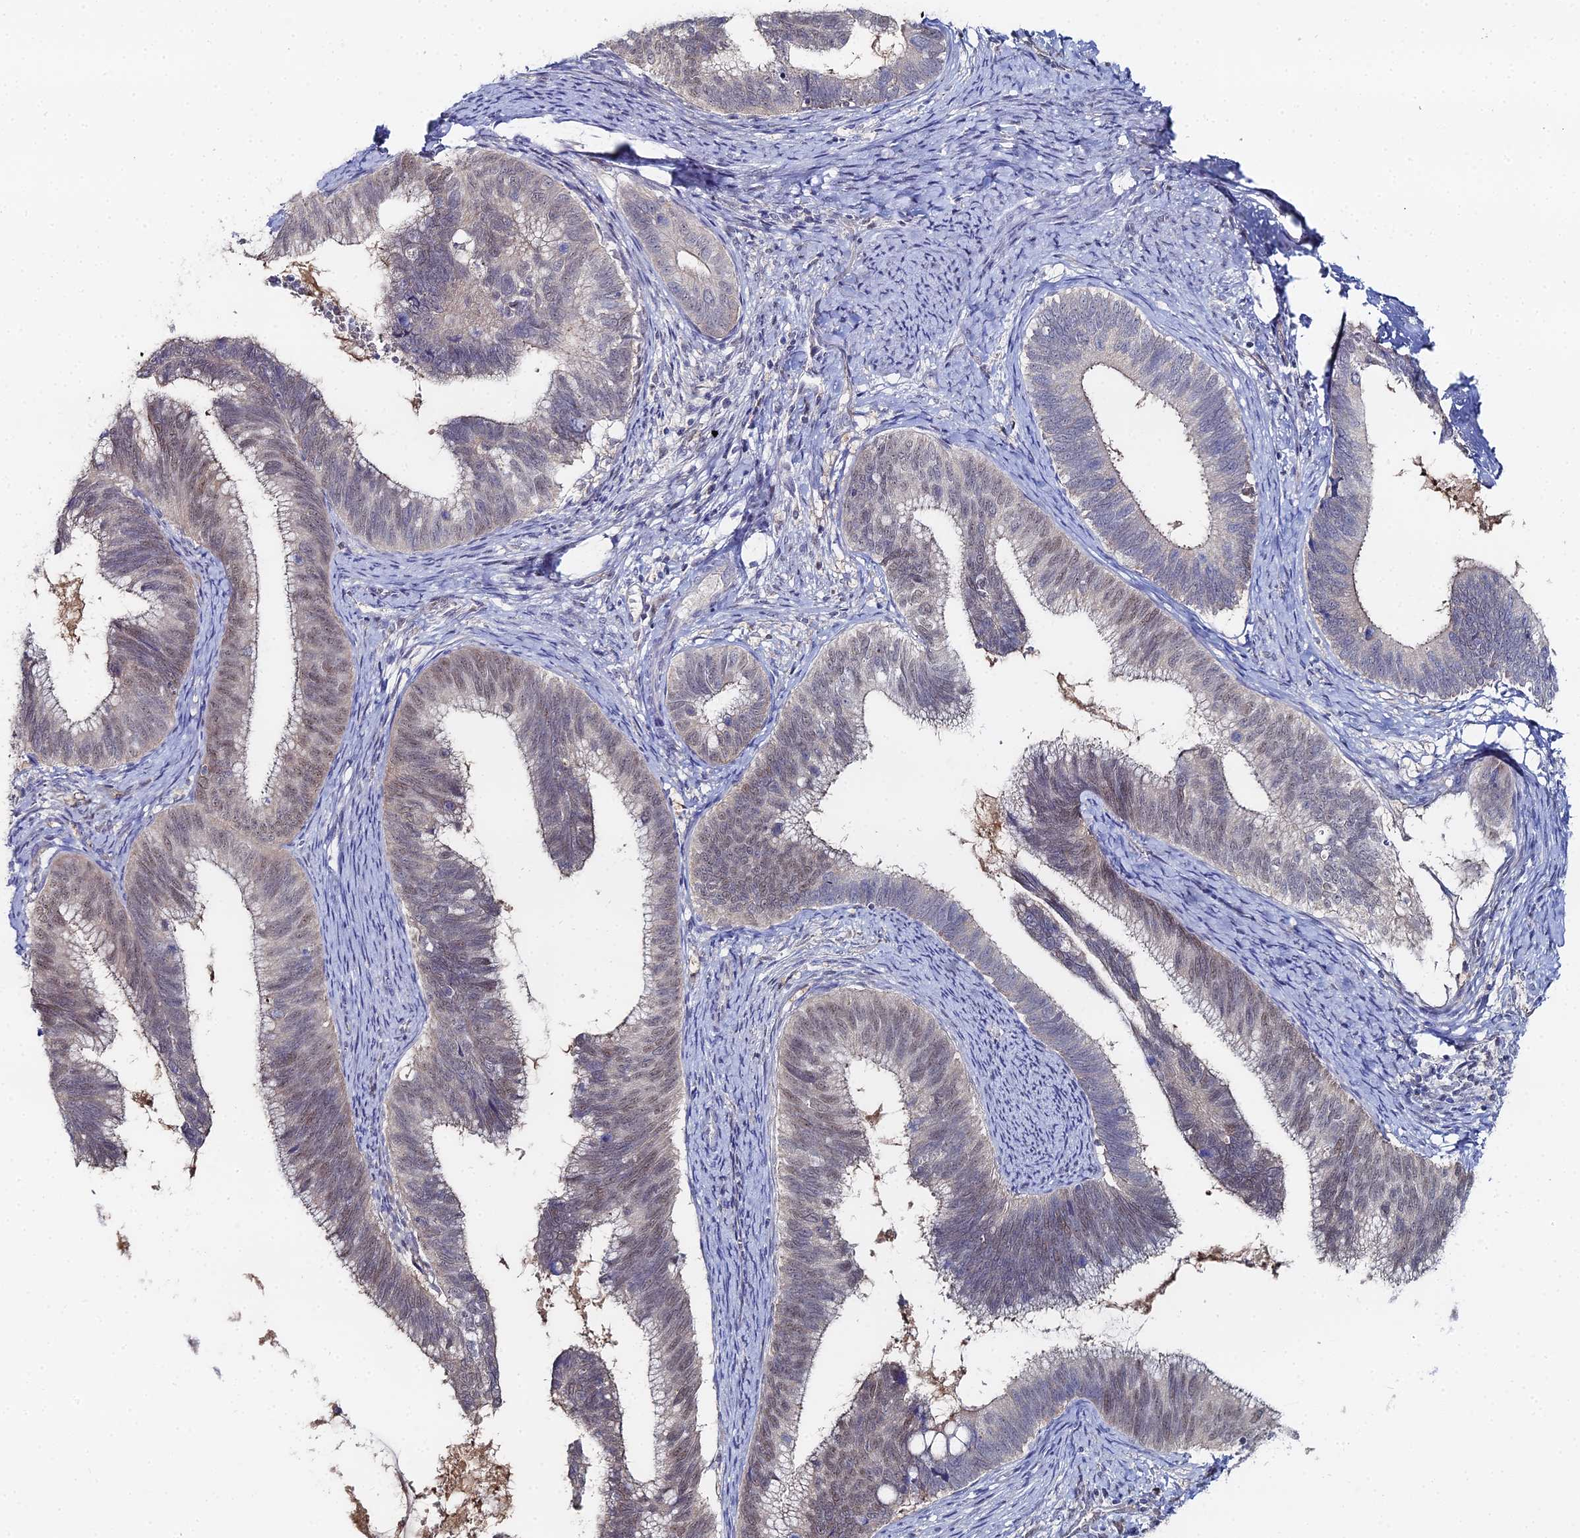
{"staining": {"intensity": "weak", "quantity": "25%-75%", "location": "nuclear"}, "tissue": "cervical cancer", "cell_type": "Tumor cells", "image_type": "cancer", "snomed": [{"axis": "morphology", "description": "Adenocarcinoma, NOS"}, {"axis": "topography", "description": "Cervix"}], "caption": "About 25%-75% of tumor cells in human cervical cancer (adenocarcinoma) exhibit weak nuclear protein positivity as visualized by brown immunohistochemical staining.", "gene": "THAP4", "patient": {"sex": "female", "age": 42}}